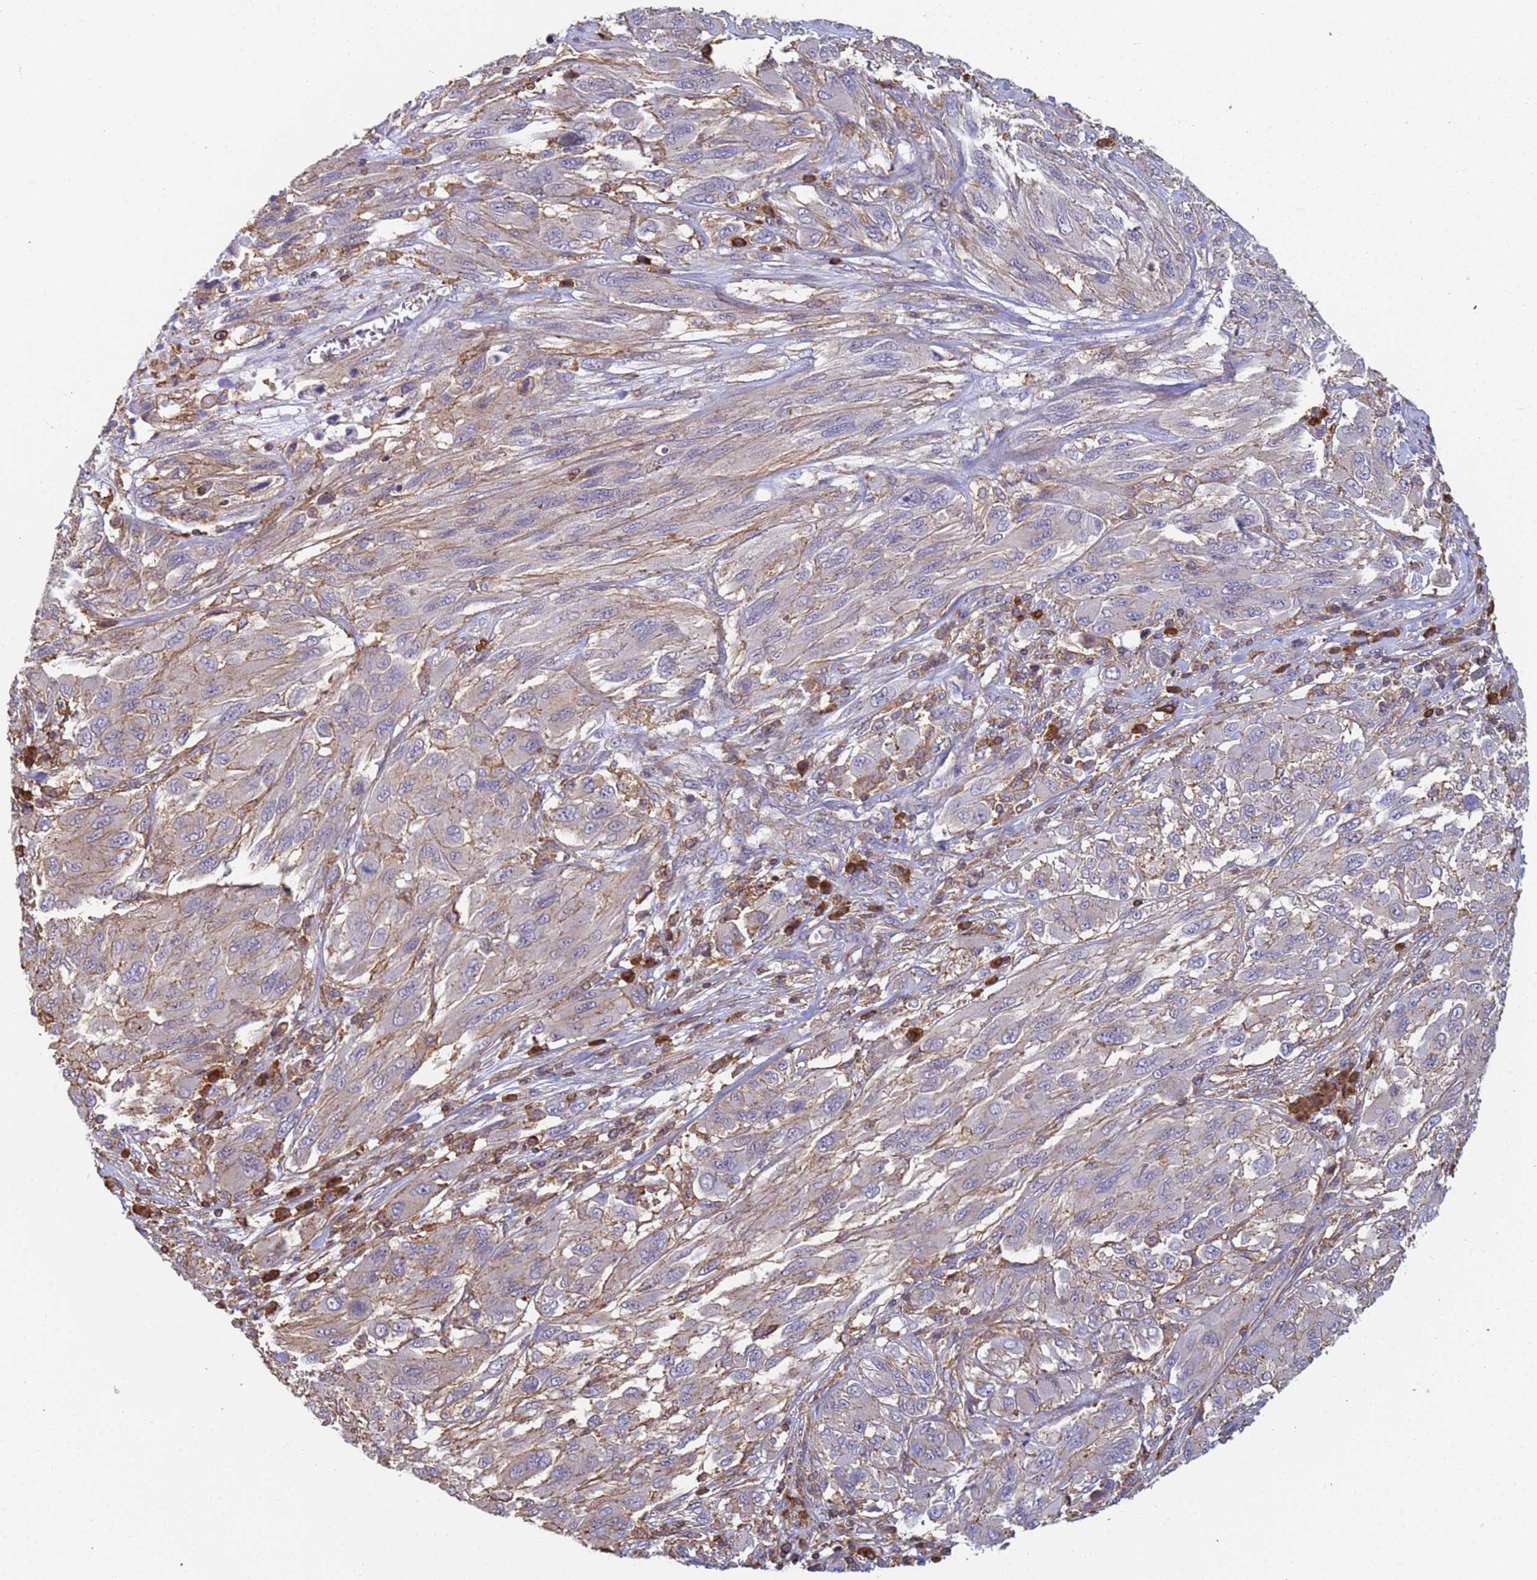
{"staining": {"intensity": "weak", "quantity": "25%-75%", "location": "cytoplasmic/membranous"}, "tissue": "melanoma", "cell_type": "Tumor cells", "image_type": "cancer", "snomed": [{"axis": "morphology", "description": "Malignant melanoma, NOS"}, {"axis": "topography", "description": "Skin"}], "caption": "Melanoma tissue exhibits weak cytoplasmic/membranous positivity in about 25%-75% of tumor cells, visualized by immunohistochemistry.", "gene": "ZNG1B", "patient": {"sex": "female", "age": 91}}